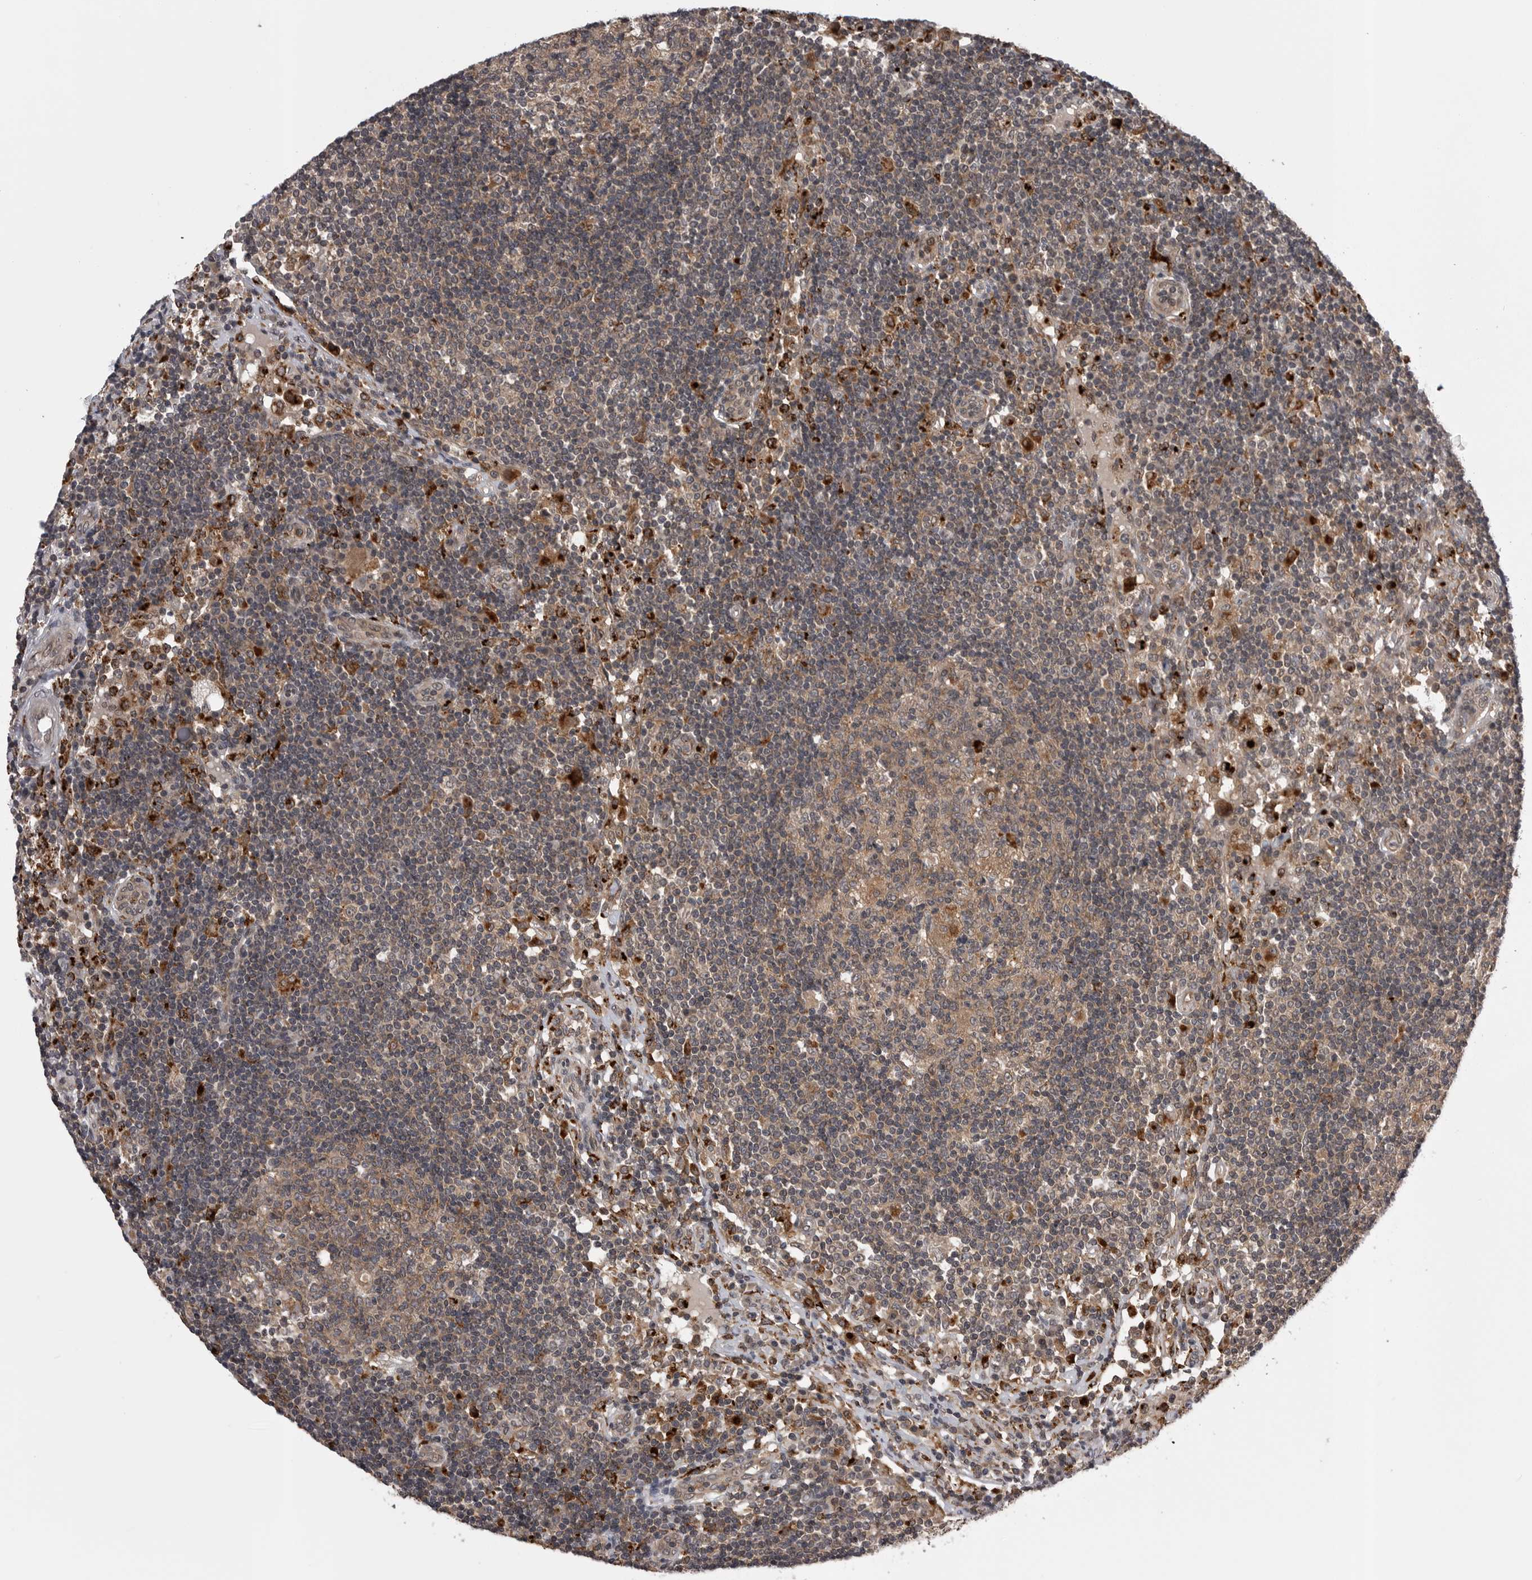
{"staining": {"intensity": "weak", "quantity": ">75%", "location": "cytoplasmic/membranous"}, "tissue": "lymph node", "cell_type": "Germinal center cells", "image_type": "normal", "snomed": [{"axis": "morphology", "description": "Normal tissue, NOS"}, {"axis": "topography", "description": "Lymph node"}], "caption": "Germinal center cells demonstrate low levels of weak cytoplasmic/membranous positivity in approximately >75% of cells in unremarkable lymph node. Using DAB (brown) and hematoxylin (blue) stains, captured at high magnification using brightfield microscopy.", "gene": "AOAH", "patient": {"sex": "female", "age": 53}}